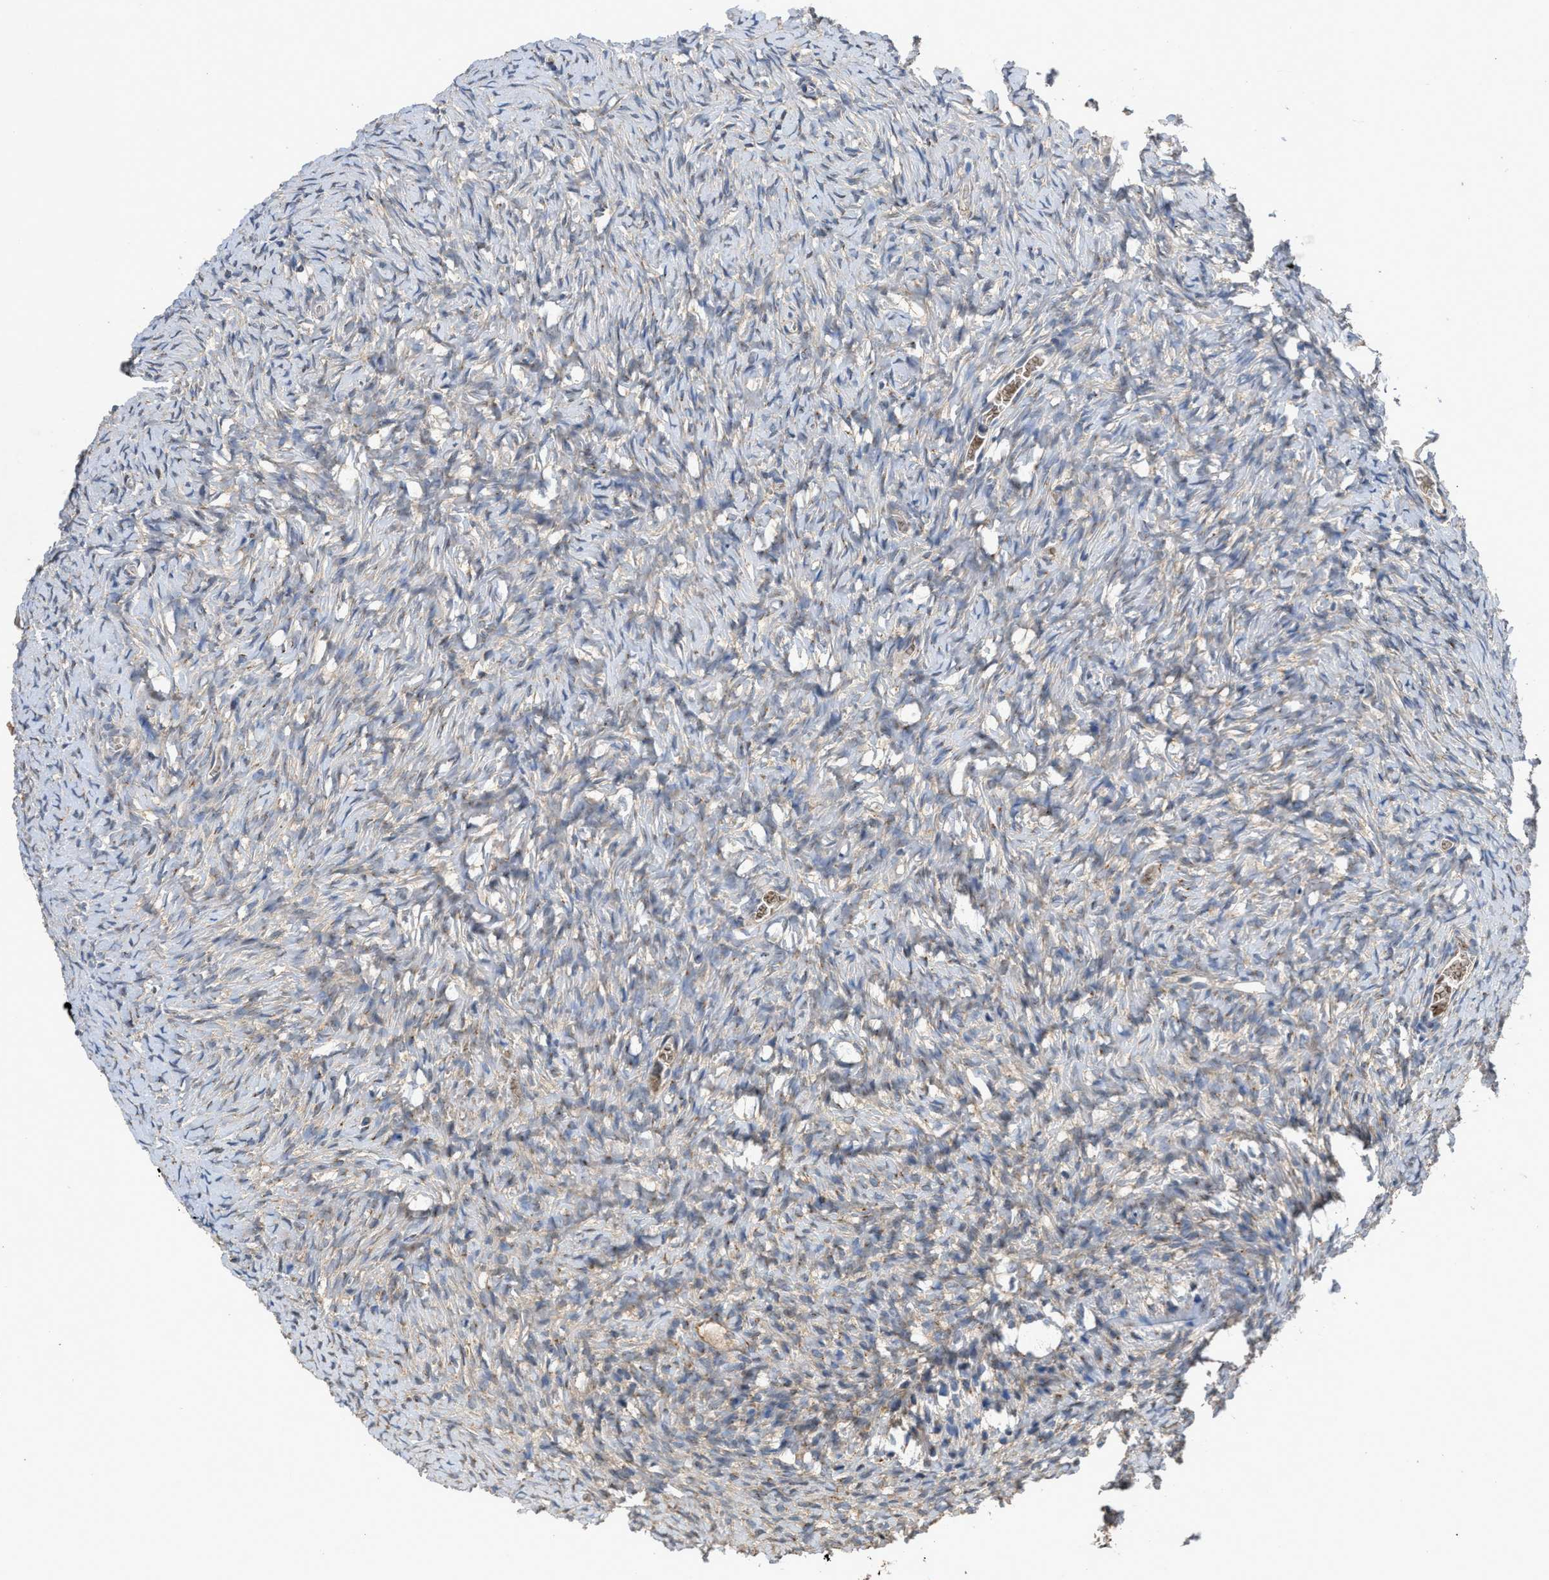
{"staining": {"intensity": "negative", "quantity": "none", "location": "none"}, "tissue": "ovary", "cell_type": "Follicle cells", "image_type": "normal", "snomed": [{"axis": "morphology", "description": "Normal tissue, NOS"}, {"axis": "topography", "description": "Ovary"}], "caption": "Normal ovary was stained to show a protein in brown. There is no significant expression in follicle cells. (Immunohistochemistry, brightfield microscopy, high magnification).", "gene": "SIK2", "patient": {"sex": "female", "age": 27}}